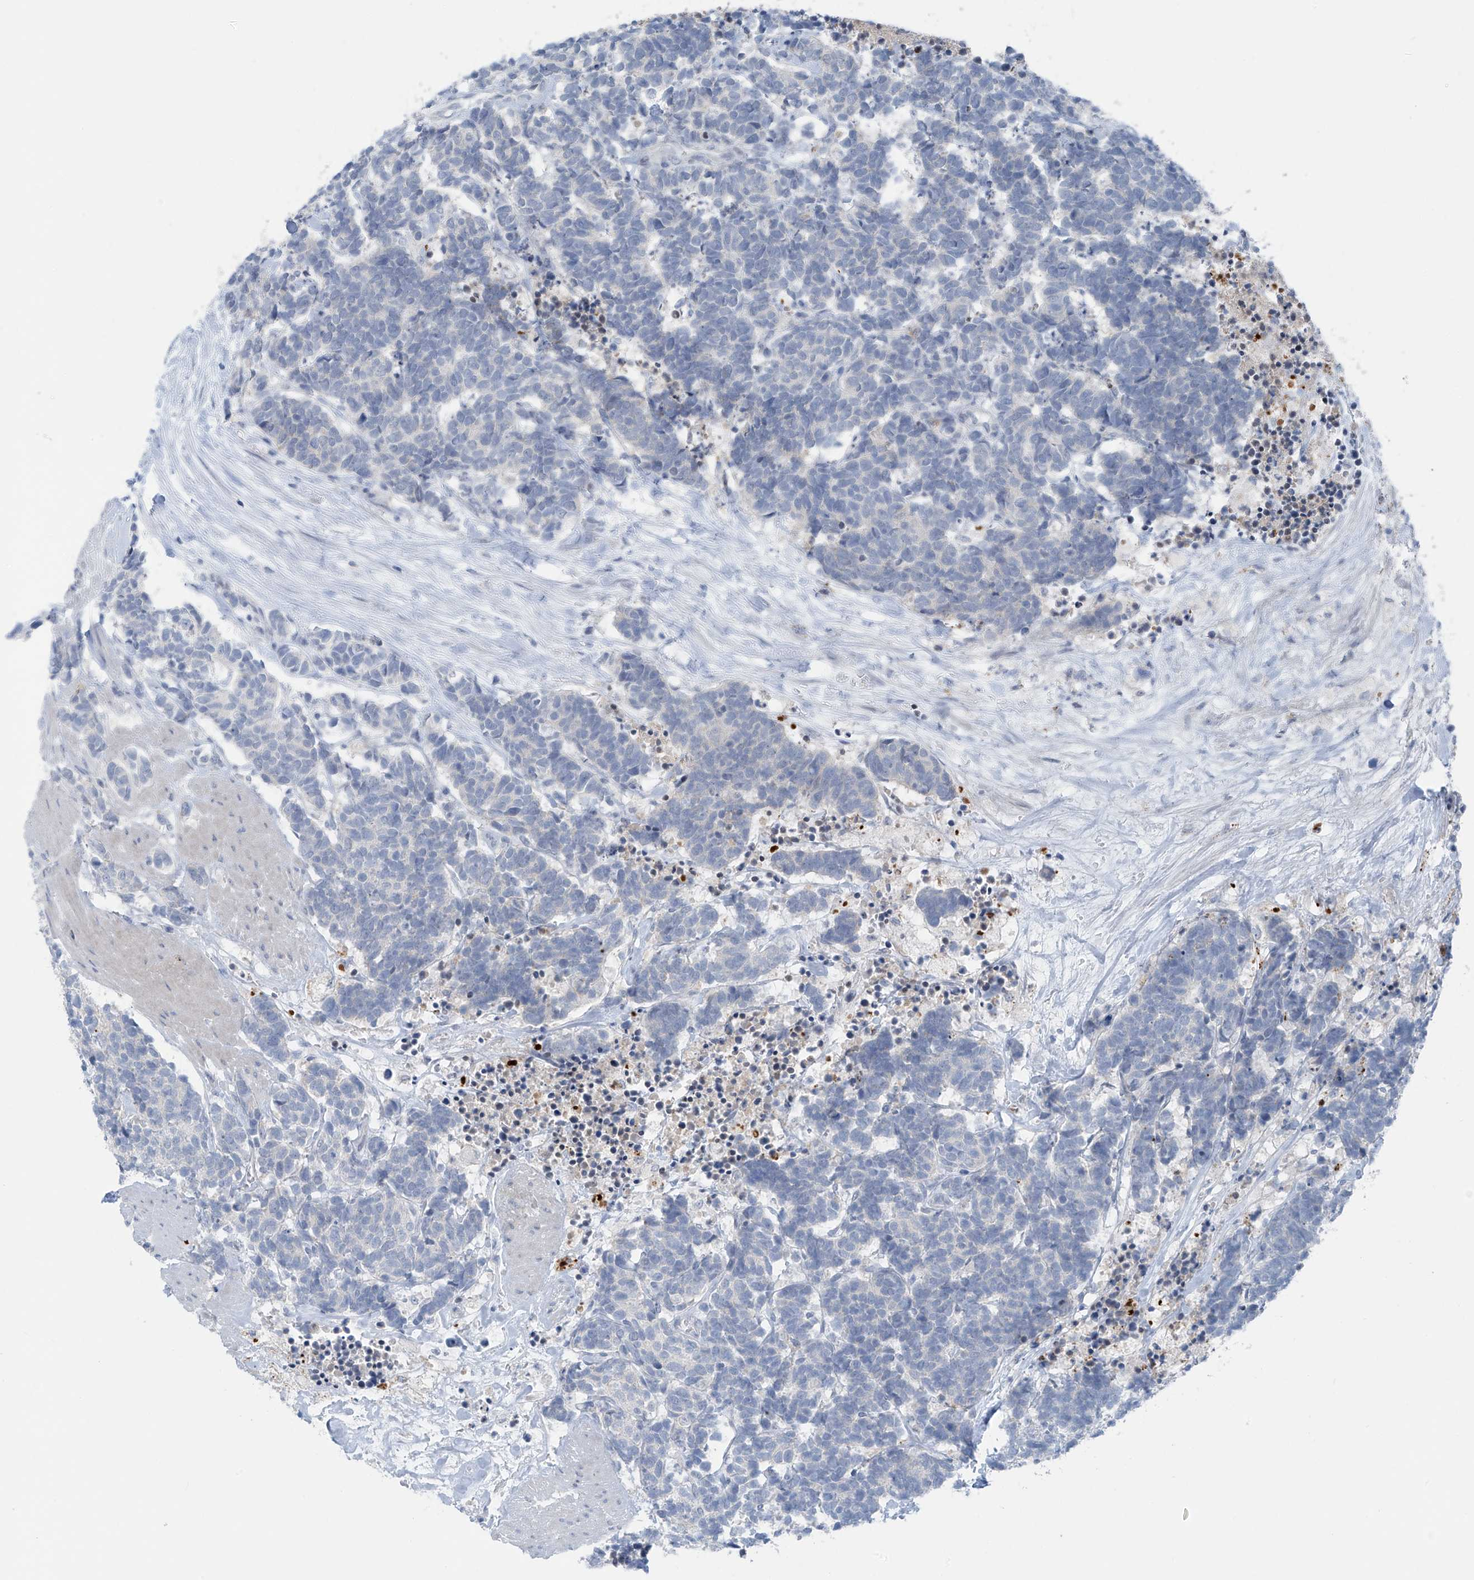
{"staining": {"intensity": "negative", "quantity": "none", "location": "none"}, "tissue": "carcinoid", "cell_type": "Tumor cells", "image_type": "cancer", "snomed": [{"axis": "morphology", "description": "Carcinoma, NOS"}, {"axis": "morphology", "description": "Carcinoid, malignant, NOS"}, {"axis": "topography", "description": "Urinary bladder"}], "caption": "DAB (3,3'-diaminobenzidine) immunohistochemical staining of carcinoid (malignant) shows no significant positivity in tumor cells.", "gene": "ZNF793", "patient": {"sex": "male", "age": 57}}